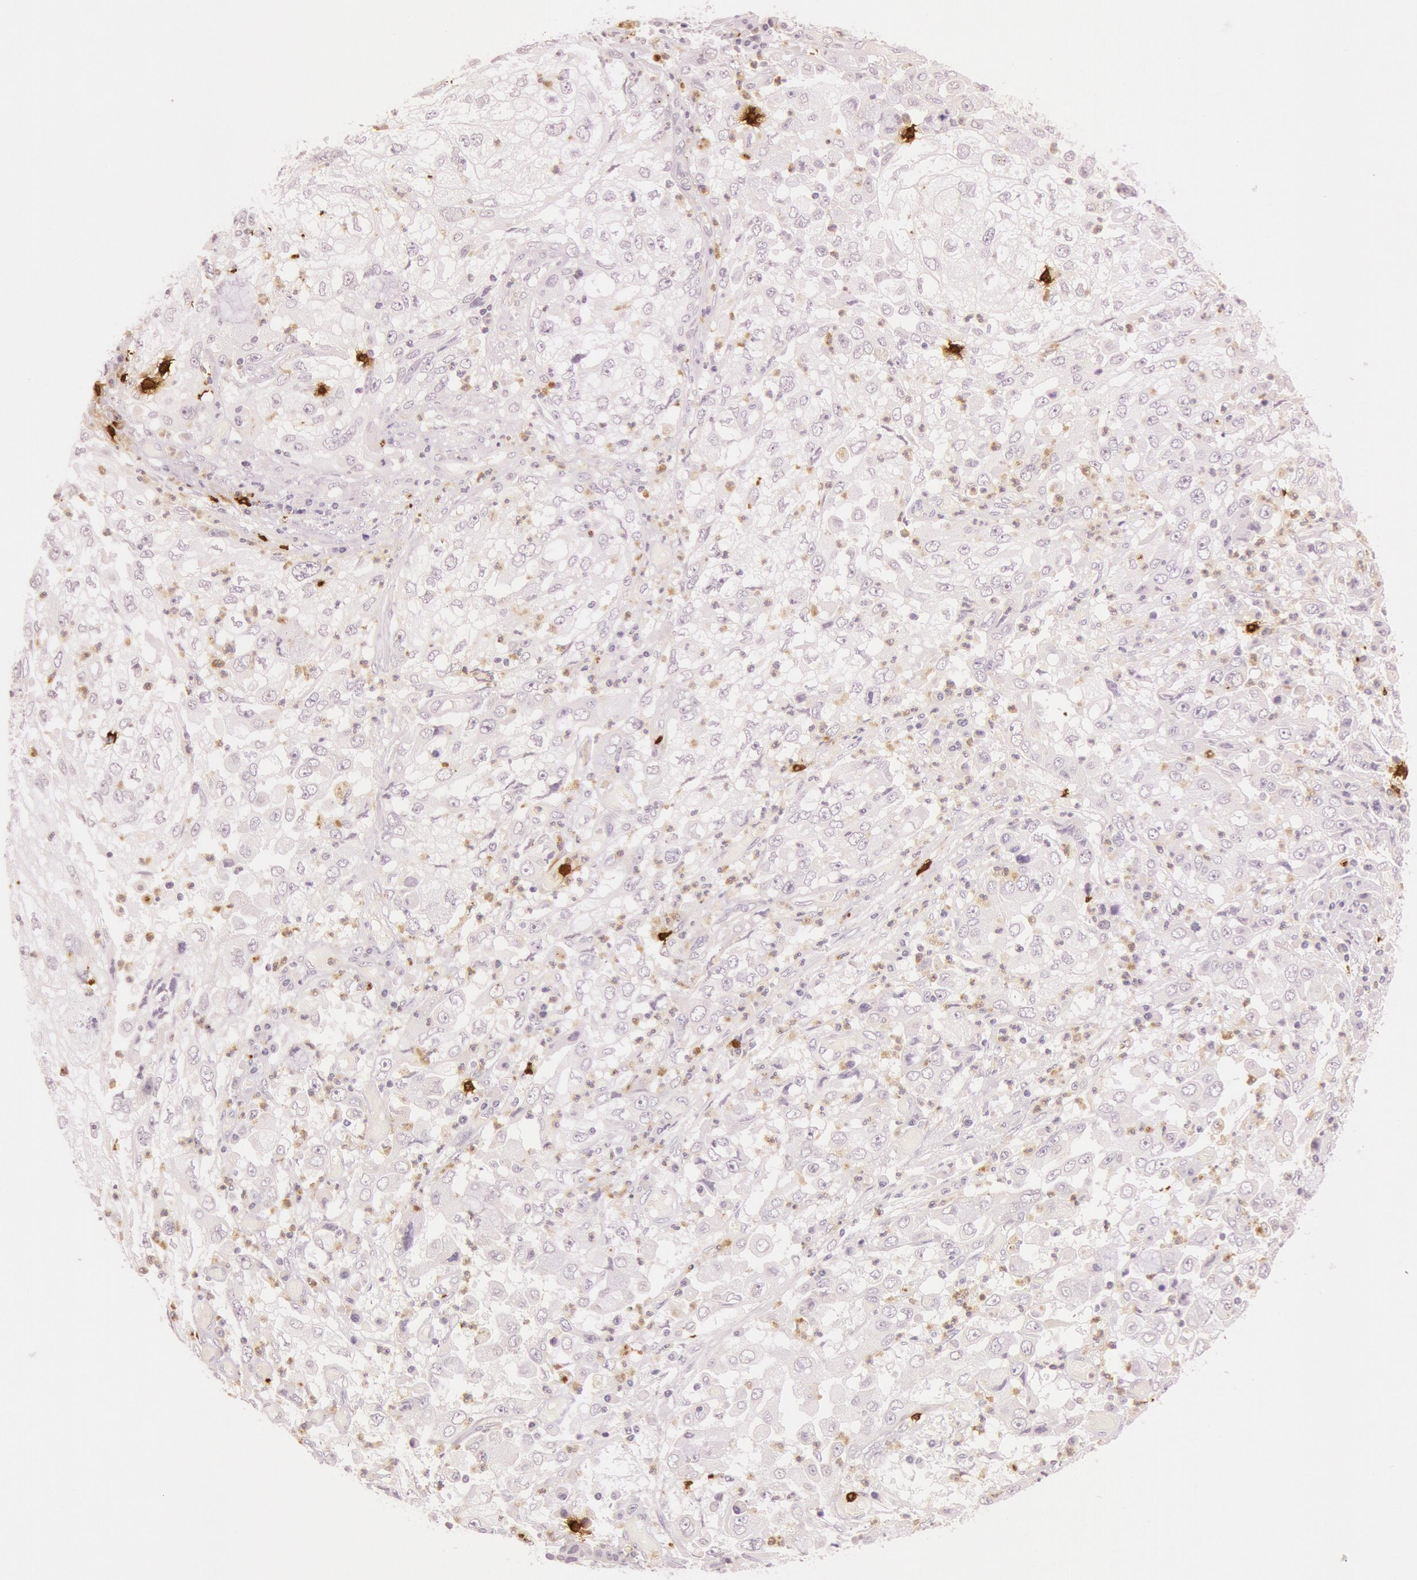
{"staining": {"intensity": "negative", "quantity": "none", "location": "none"}, "tissue": "cervical cancer", "cell_type": "Tumor cells", "image_type": "cancer", "snomed": [{"axis": "morphology", "description": "Squamous cell carcinoma, NOS"}, {"axis": "topography", "description": "Cervix"}], "caption": "Immunohistochemistry of cervical squamous cell carcinoma displays no expression in tumor cells.", "gene": "KDM6A", "patient": {"sex": "female", "age": 36}}